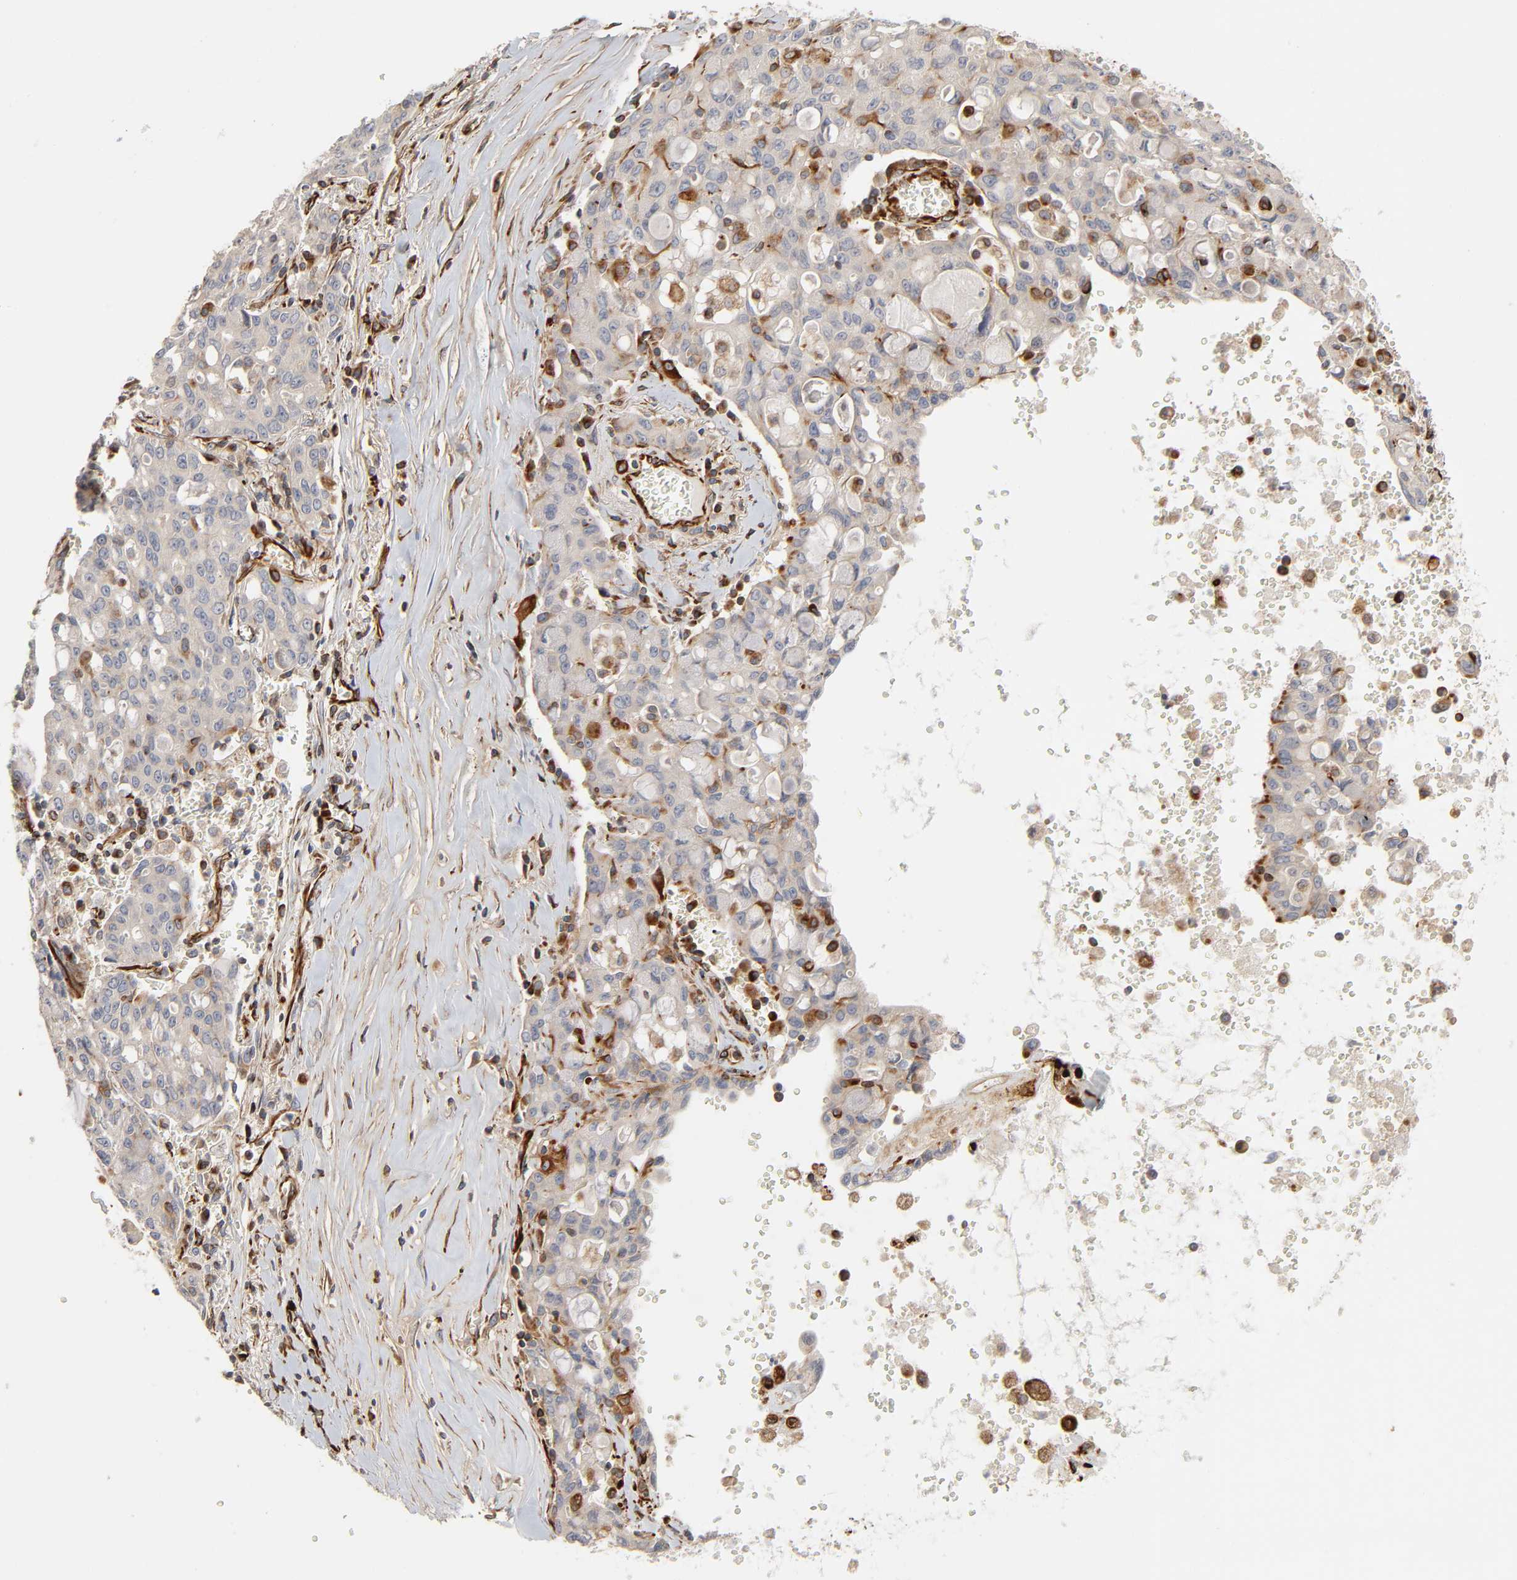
{"staining": {"intensity": "moderate", "quantity": ">75%", "location": "cytoplasmic/membranous"}, "tissue": "lung cancer", "cell_type": "Tumor cells", "image_type": "cancer", "snomed": [{"axis": "morphology", "description": "Adenocarcinoma, NOS"}, {"axis": "topography", "description": "Lung"}], "caption": "Human adenocarcinoma (lung) stained with a brown dye reveals moderate cytoplasmic/membranous positive staining in about >75% of tumor cells.", "gene": "FAM118A", "patient": {"sex": "female", "age": 76}}